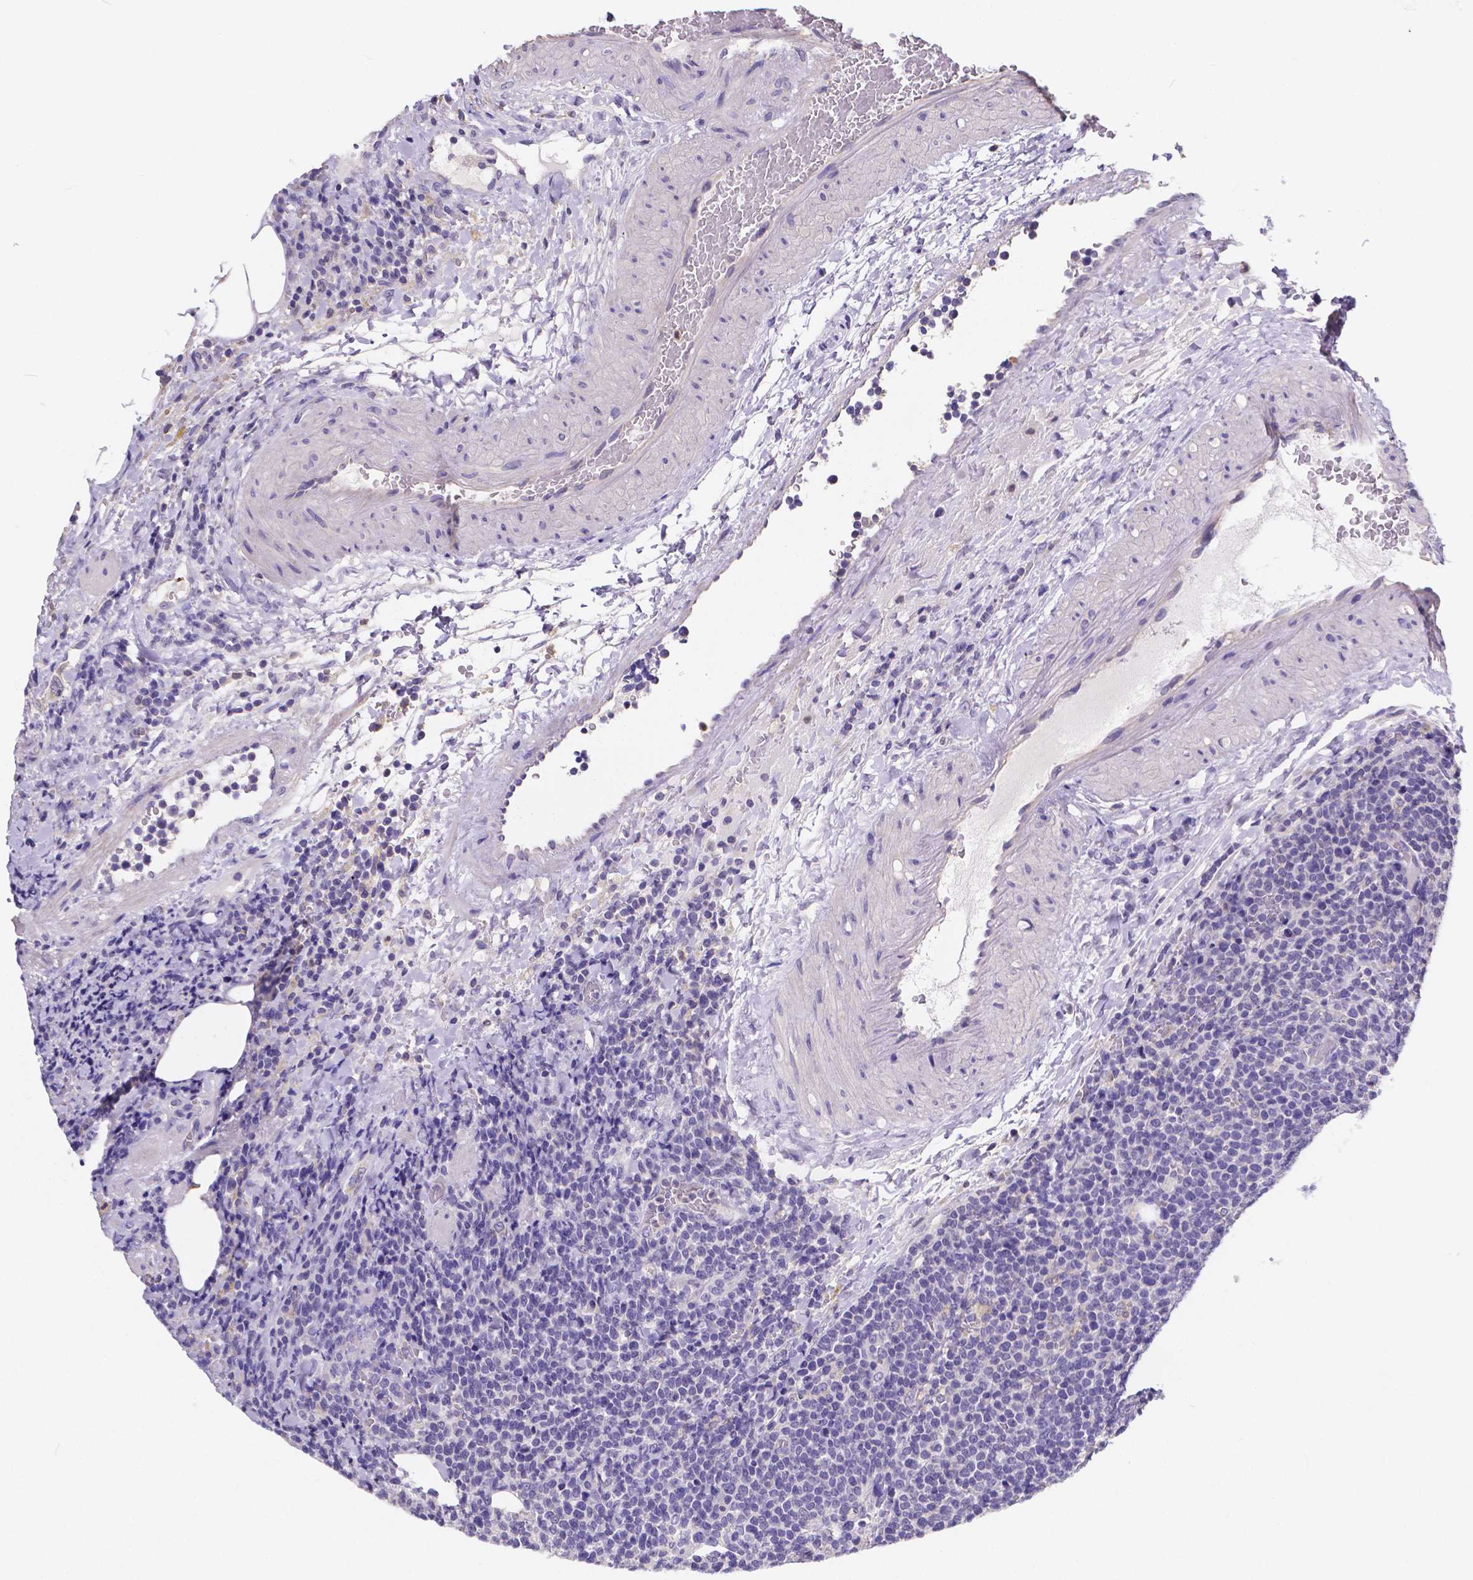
{"staining": {"intensity": "negative", "quantity": "none", "location": "none"}, "tissue": "lymphoma", "cell_type": "Tumor cells", "image_type": "cancer", "snomed": [{"axis": "morphology", "description": "Malignant lymphoma, non-Hodgkin's type, High grade"}, {"axis": "topography", "description": "Lymph node"}], "caption": "This is a histopathology image of immunohistochemistry staining of lymphoma, which shows no positivity in tumor cells.", "gene": "ATP6V1D", "patient": {"sex": "male", "age": 61}}